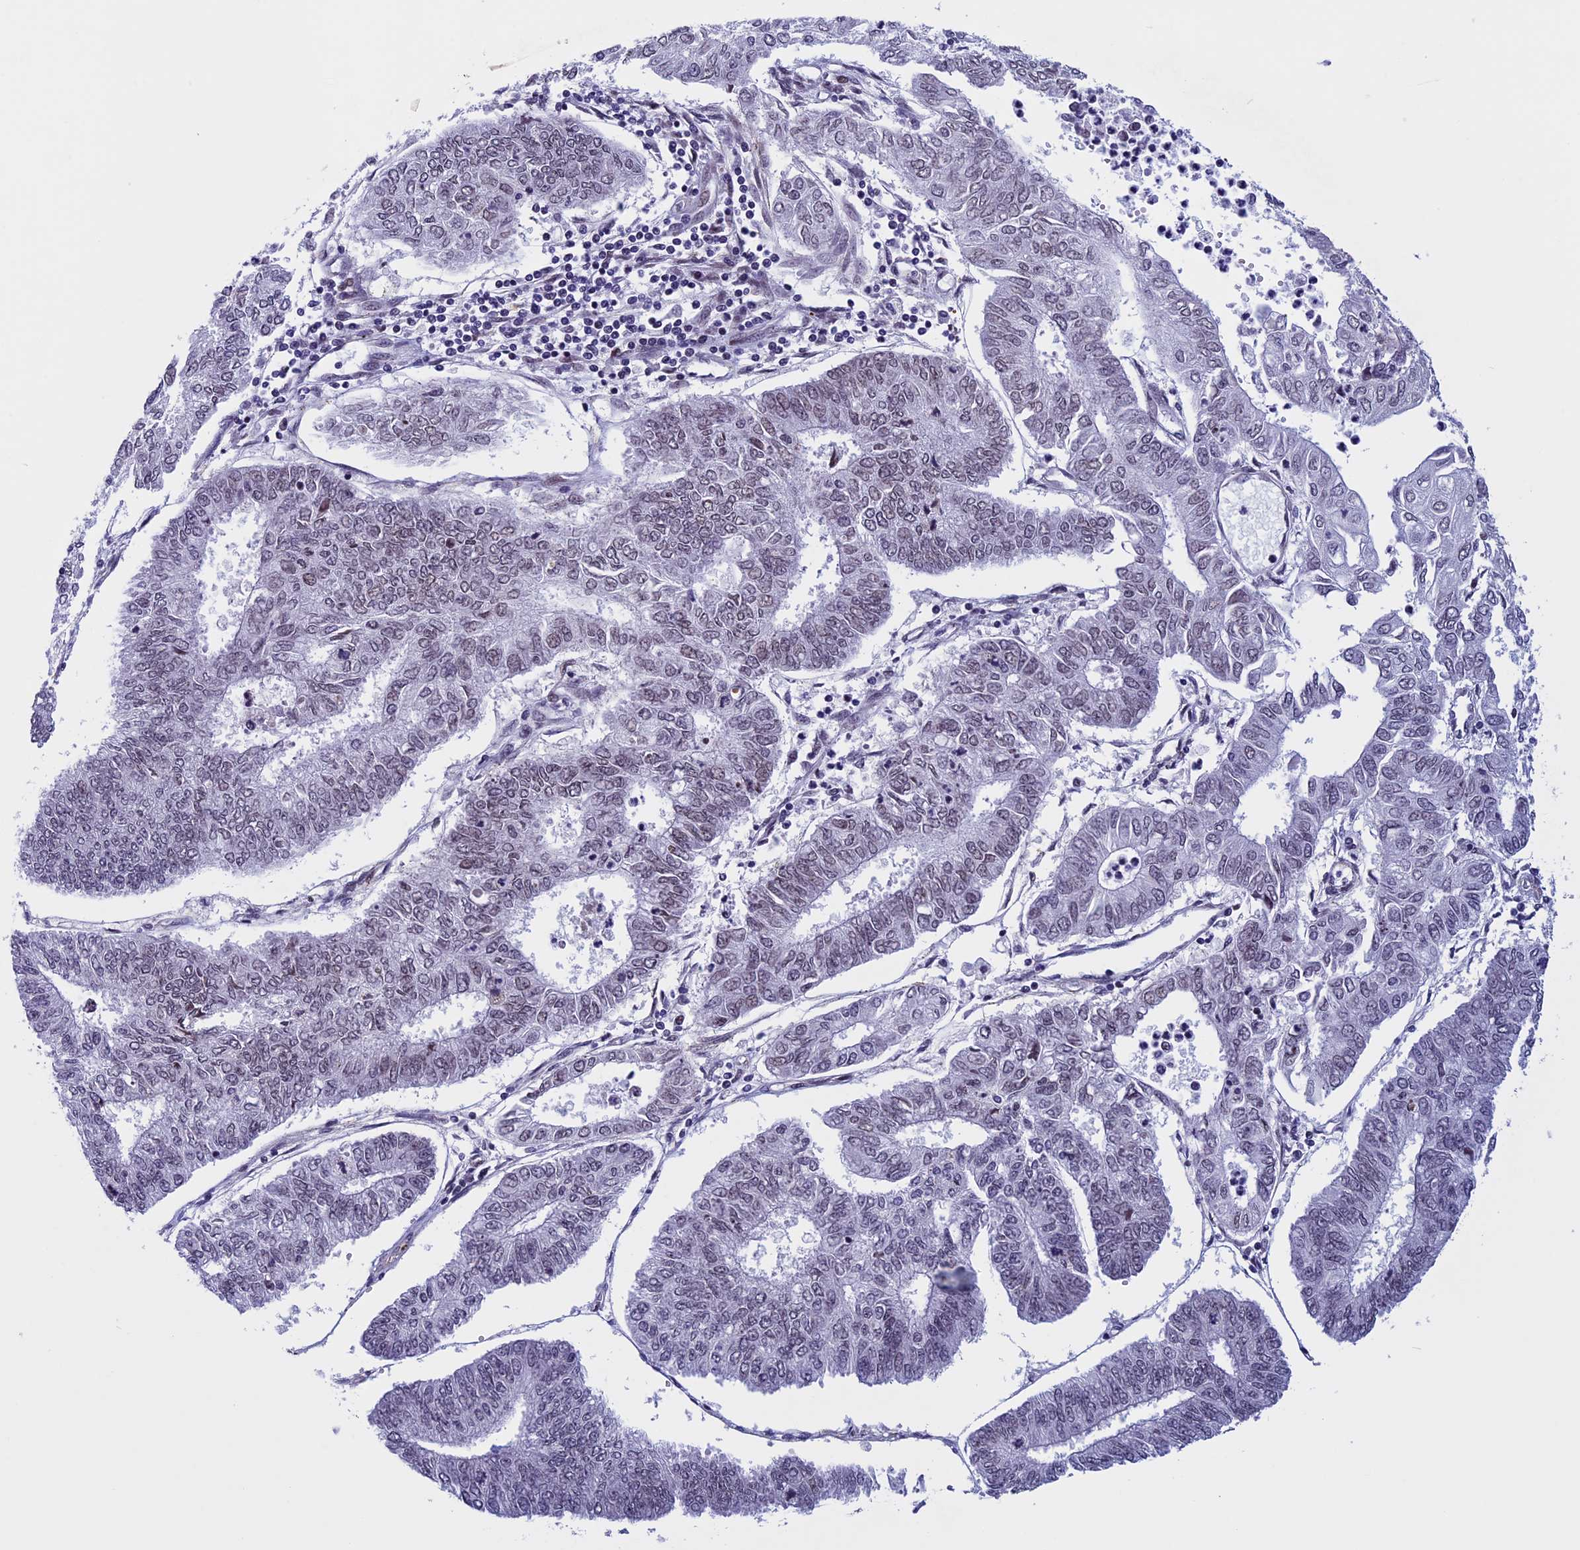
{"staining": {"intensity": "weak", "quantity": "25%-75%", "location": "nuclear"}, "tissue": "endometrial cancer", "cell_type": "Tumor cells", "image_type": "cancer", "snomed": [{"axis": "morphology", "description": "Adenocarcinoma, NOS"}, {"axis": "topography", "description": "Endometrium"}], "caption": "IHC histopathology image of neoplastic tissue: adenocarcinoma (endometrial) stained using immunohistochemistry shows low levels of weak protein expression localized specifically in the nuclear of tumor cells, appearing as a nuclear brown color.", "gene": "NIPBL", "patient": {"sex": "female", "age": 68}}